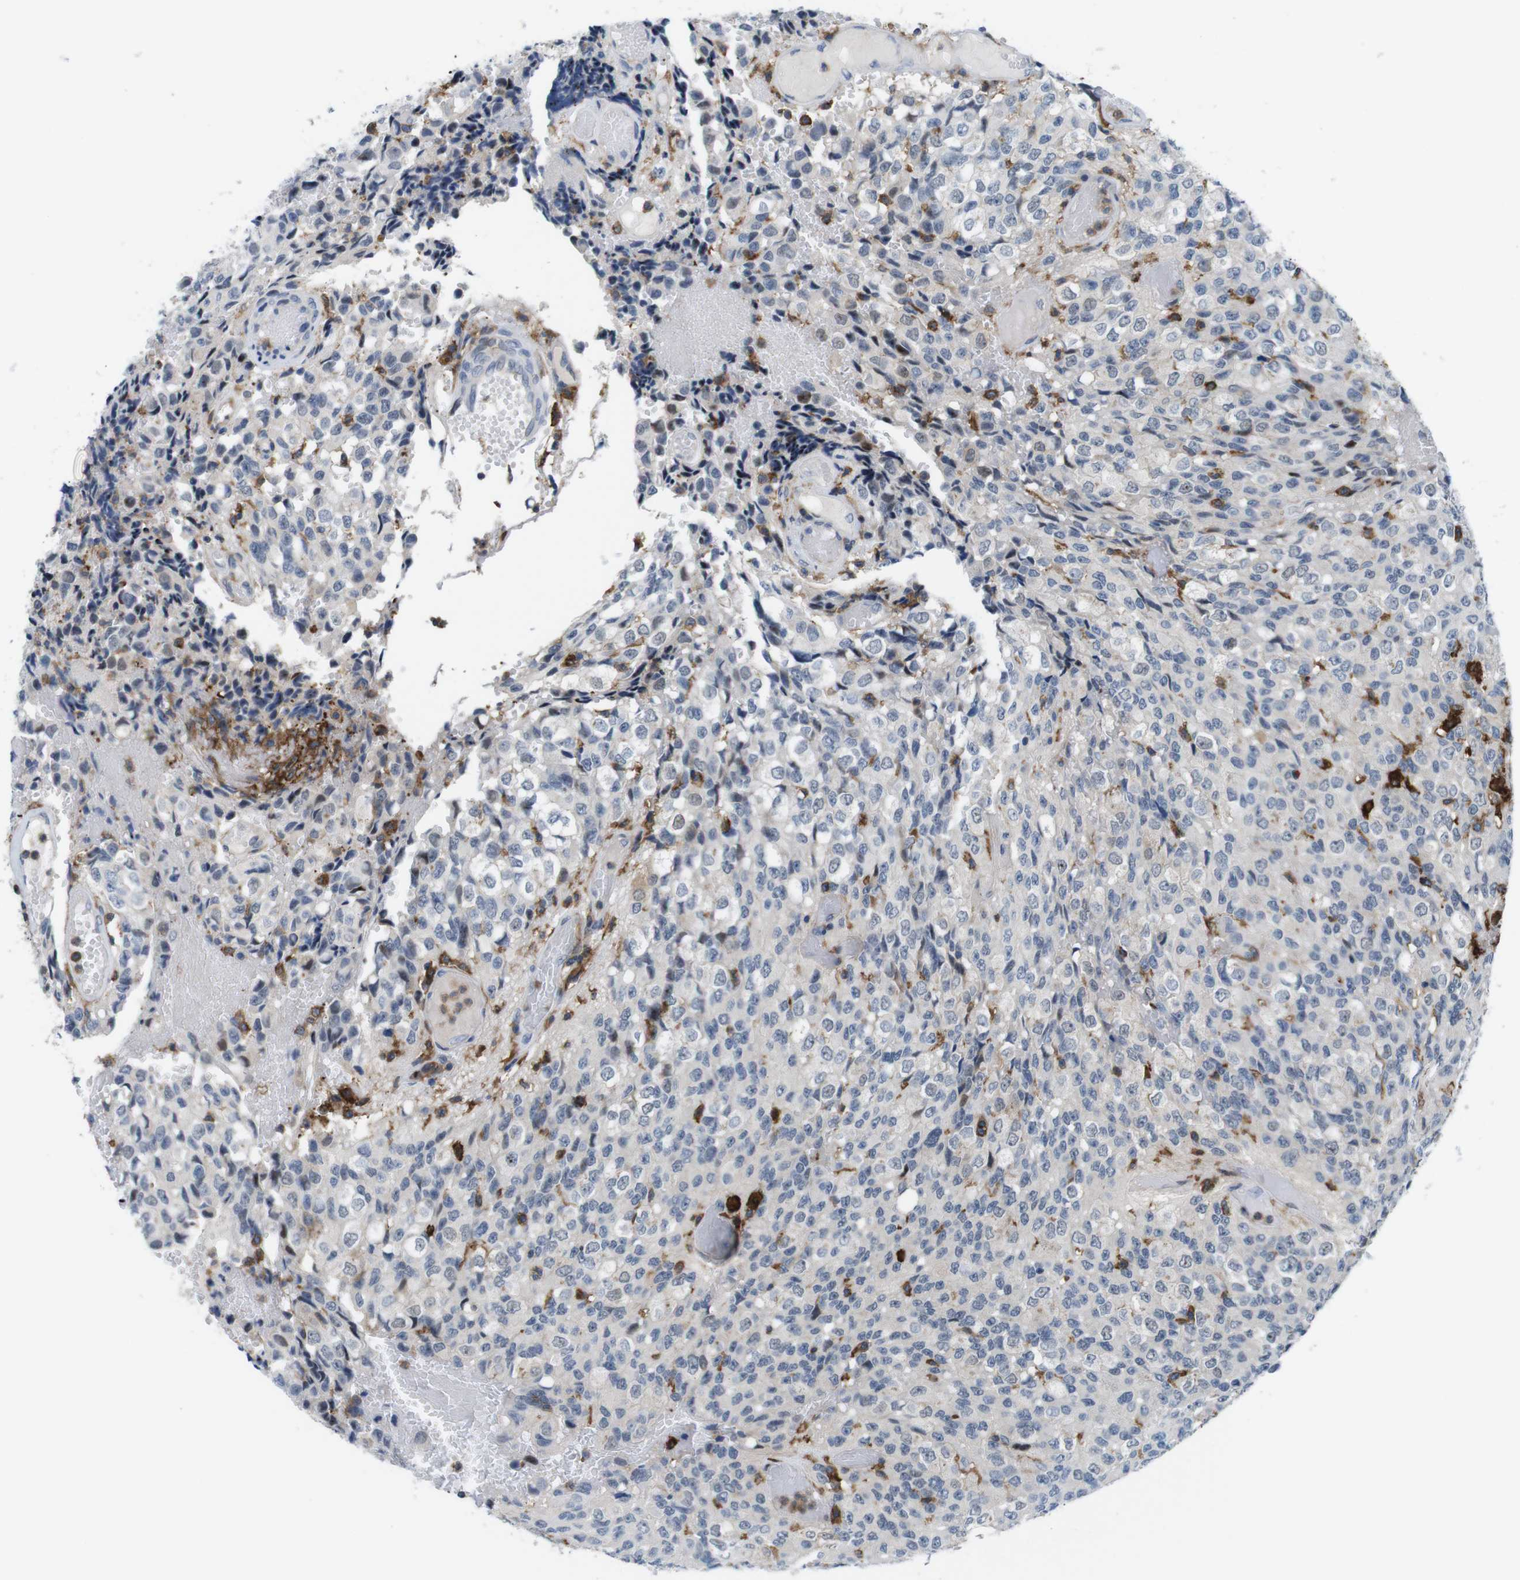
{"staining": {"intensity": "negative", "quantity": "none", "location": "none"}, "tissue": "glioma", "cell_type": "Tumor cells", "image_type": "cancer", "snomed": [{"axis": "morphology", "description": "Glioma, malignant, High grade"}, {"axis": "topography", "description": "Brain"}], "caption": "A histopathology image of human glioma is negative for staining in tumor cells.", "gene": "CD300C", "patient": {"sex": "male", "age": 32}}